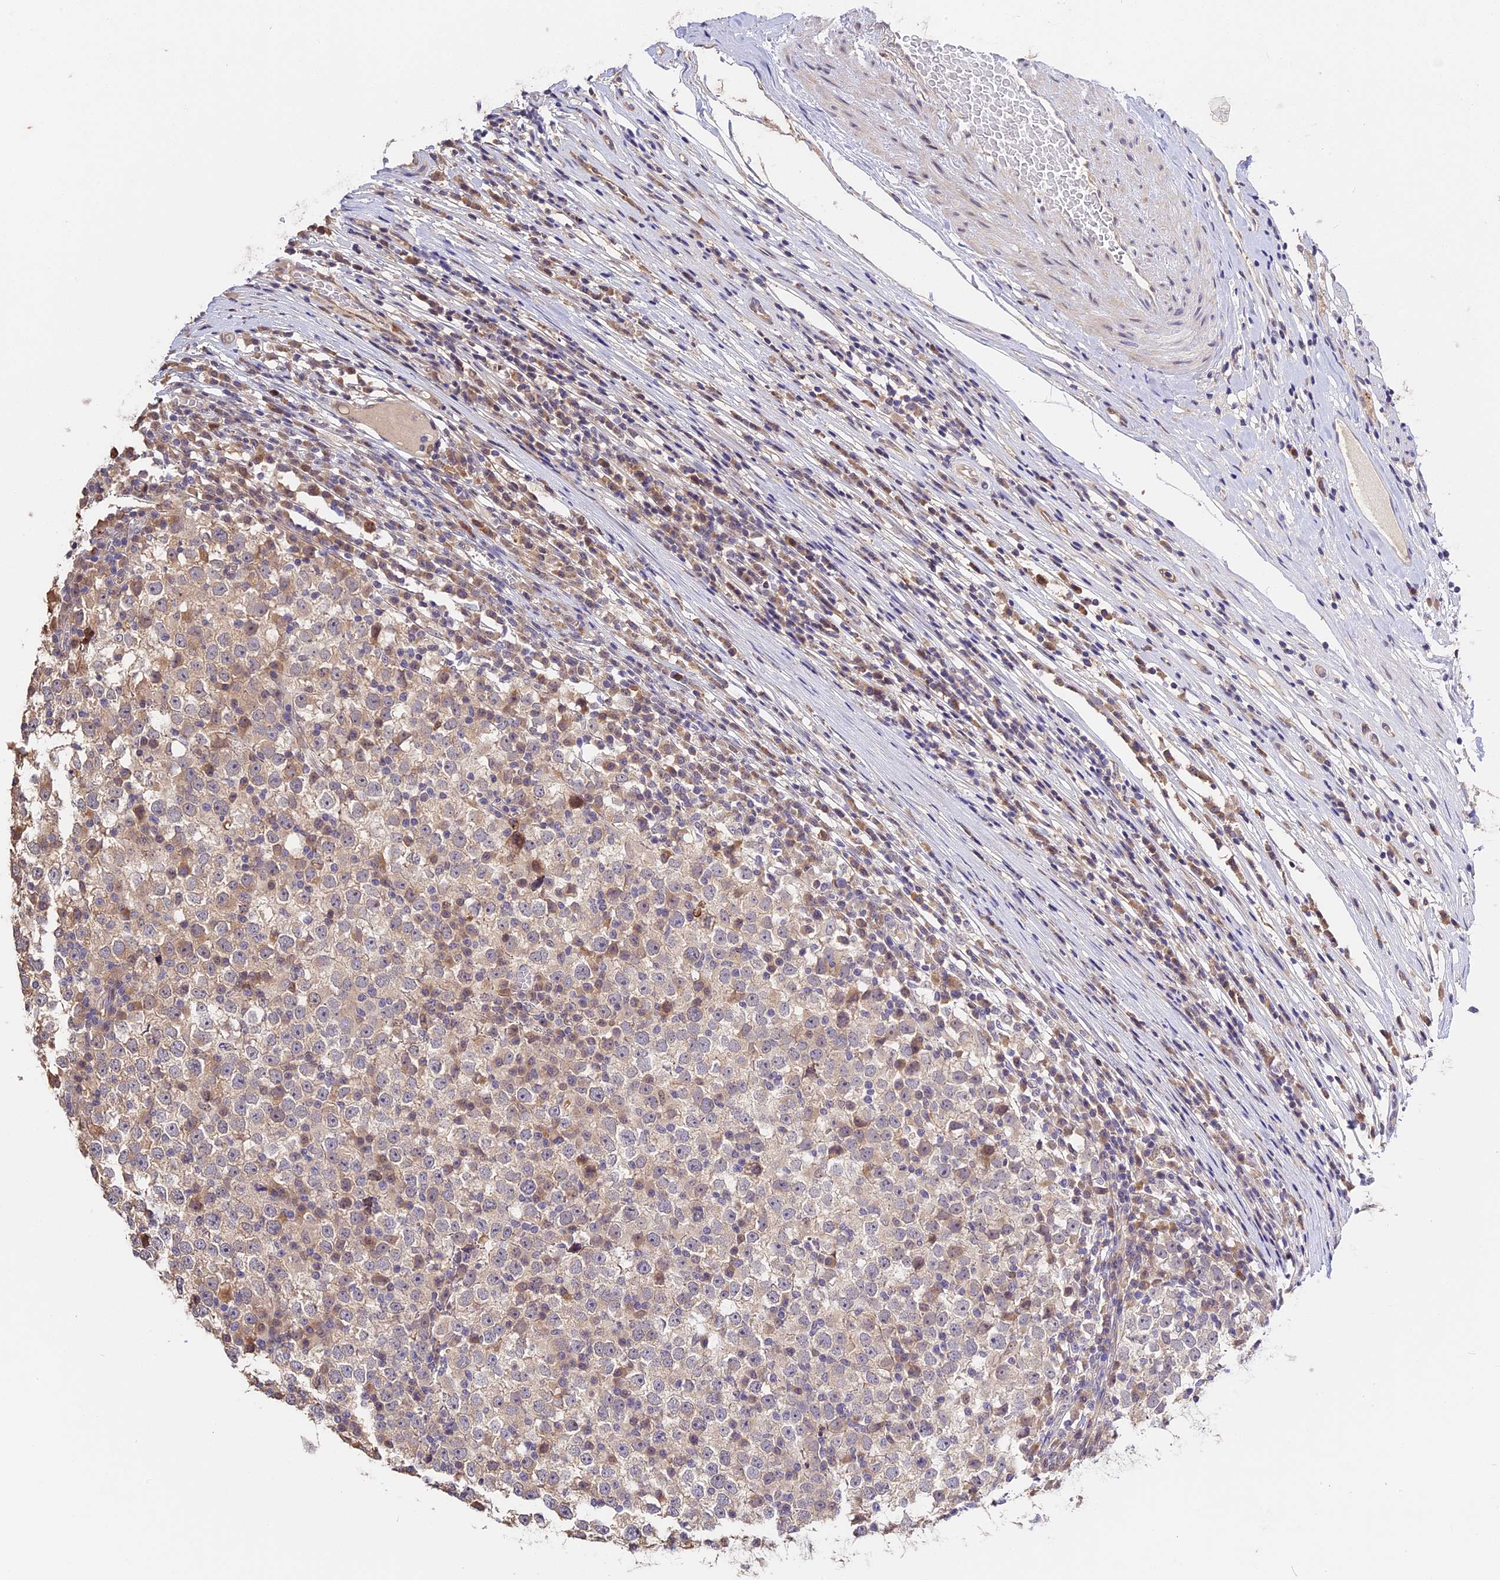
{"staining": {"intensity": "weak", "quantity": "<25%", "location": "cytoplasmic/membranous"}, "tissue": "testis cancer", "cell_type": "Tumor cells", "image_type": "cancer", "snomed": [{"axis": "morphology", "description": "Seminoma, NOS"}, {"axis": "topography", "description": "Testis"}], "caption": "An immunohistochemistry micrograph of seminoma (testis) is shown. There is no staining in tumor cells of seminoma (testis).", "gene": "BSCL2", "patient": {"sex": "male", "age": 65}}